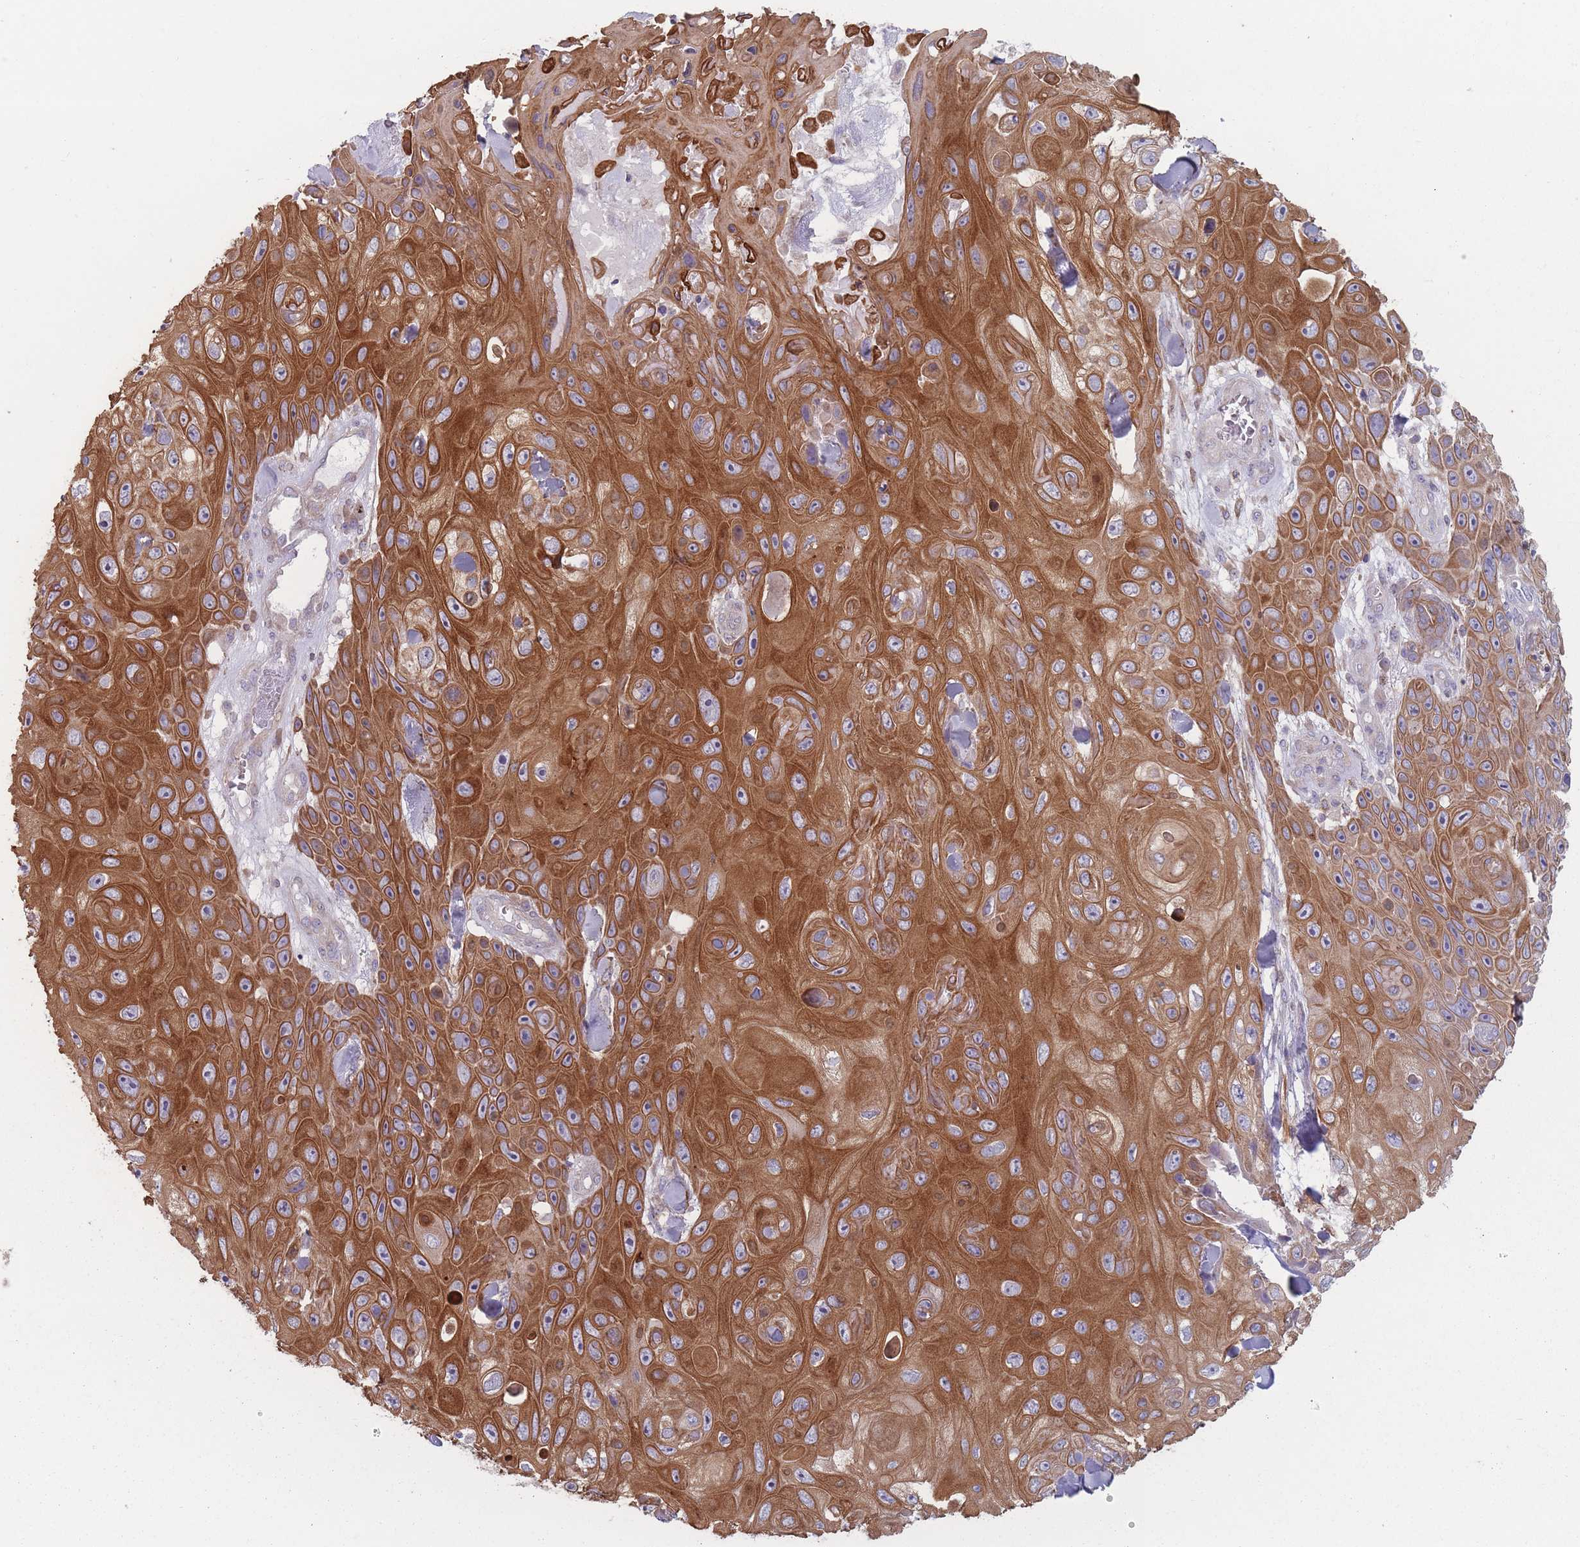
{"staining": {"intensity": "moderate", "quantity": ">75%", "location": "cytoplasmic/membranous"}, "tissue": "skin cancer", "cell_type": "Tumor cells", "image_type": "cancer", "snomed": [{"axis": "morphology", "description": "Squamous cell carcinoma, NOS"}, {"axis": "topography", "description": "Skin"}], "caption": "DAB (3,3'-diaminobenzidine) immunohistochemical staining of squamous cell carcinoma (skin) demonstrates moderate cytoplasmic/membranous protein expression in approximately >75% of tumor cells.", "gene": "HSBP1L1", "patient": {"sex": "male", "age": 82}}